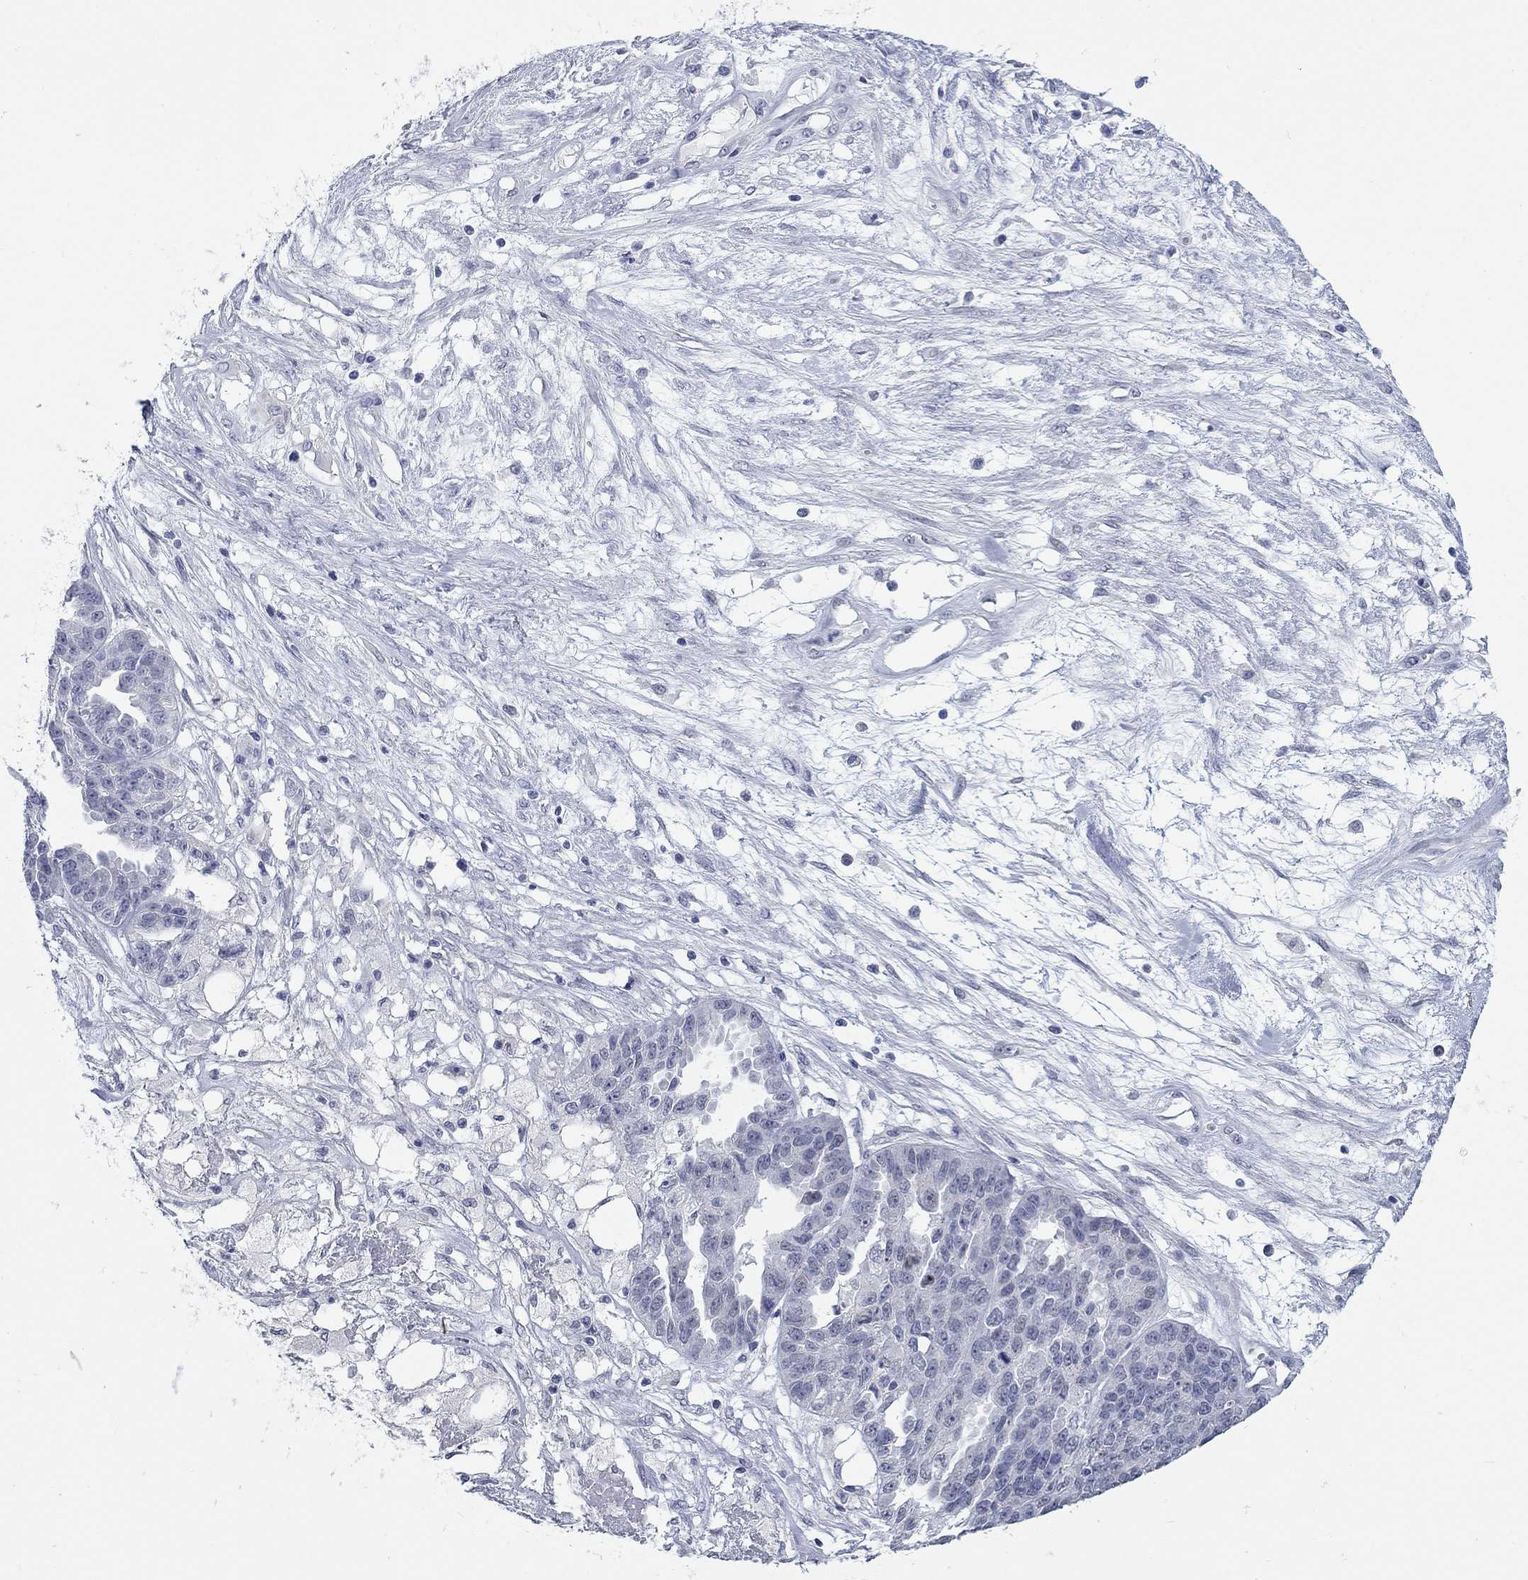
{"staining": {"intensity": "negative", "quantity": "none", "location": "none"}, "tissue": "ovarian cancer", "cell_type": "Tumor cells", "image_type": "cancer", "snomed": [{"axis": "morphology", "description": "Cystadenocarcinoma, serous, NOS"}, {"axis": "topography", "description": "Ovary"}], "caption": "Ovarian cancer stained for a protein using immunohistochemistry (IHC) exhibits no expression tumor cells.", "gene": "WASF3", "patient": {"sex": "female", "age": 87}}